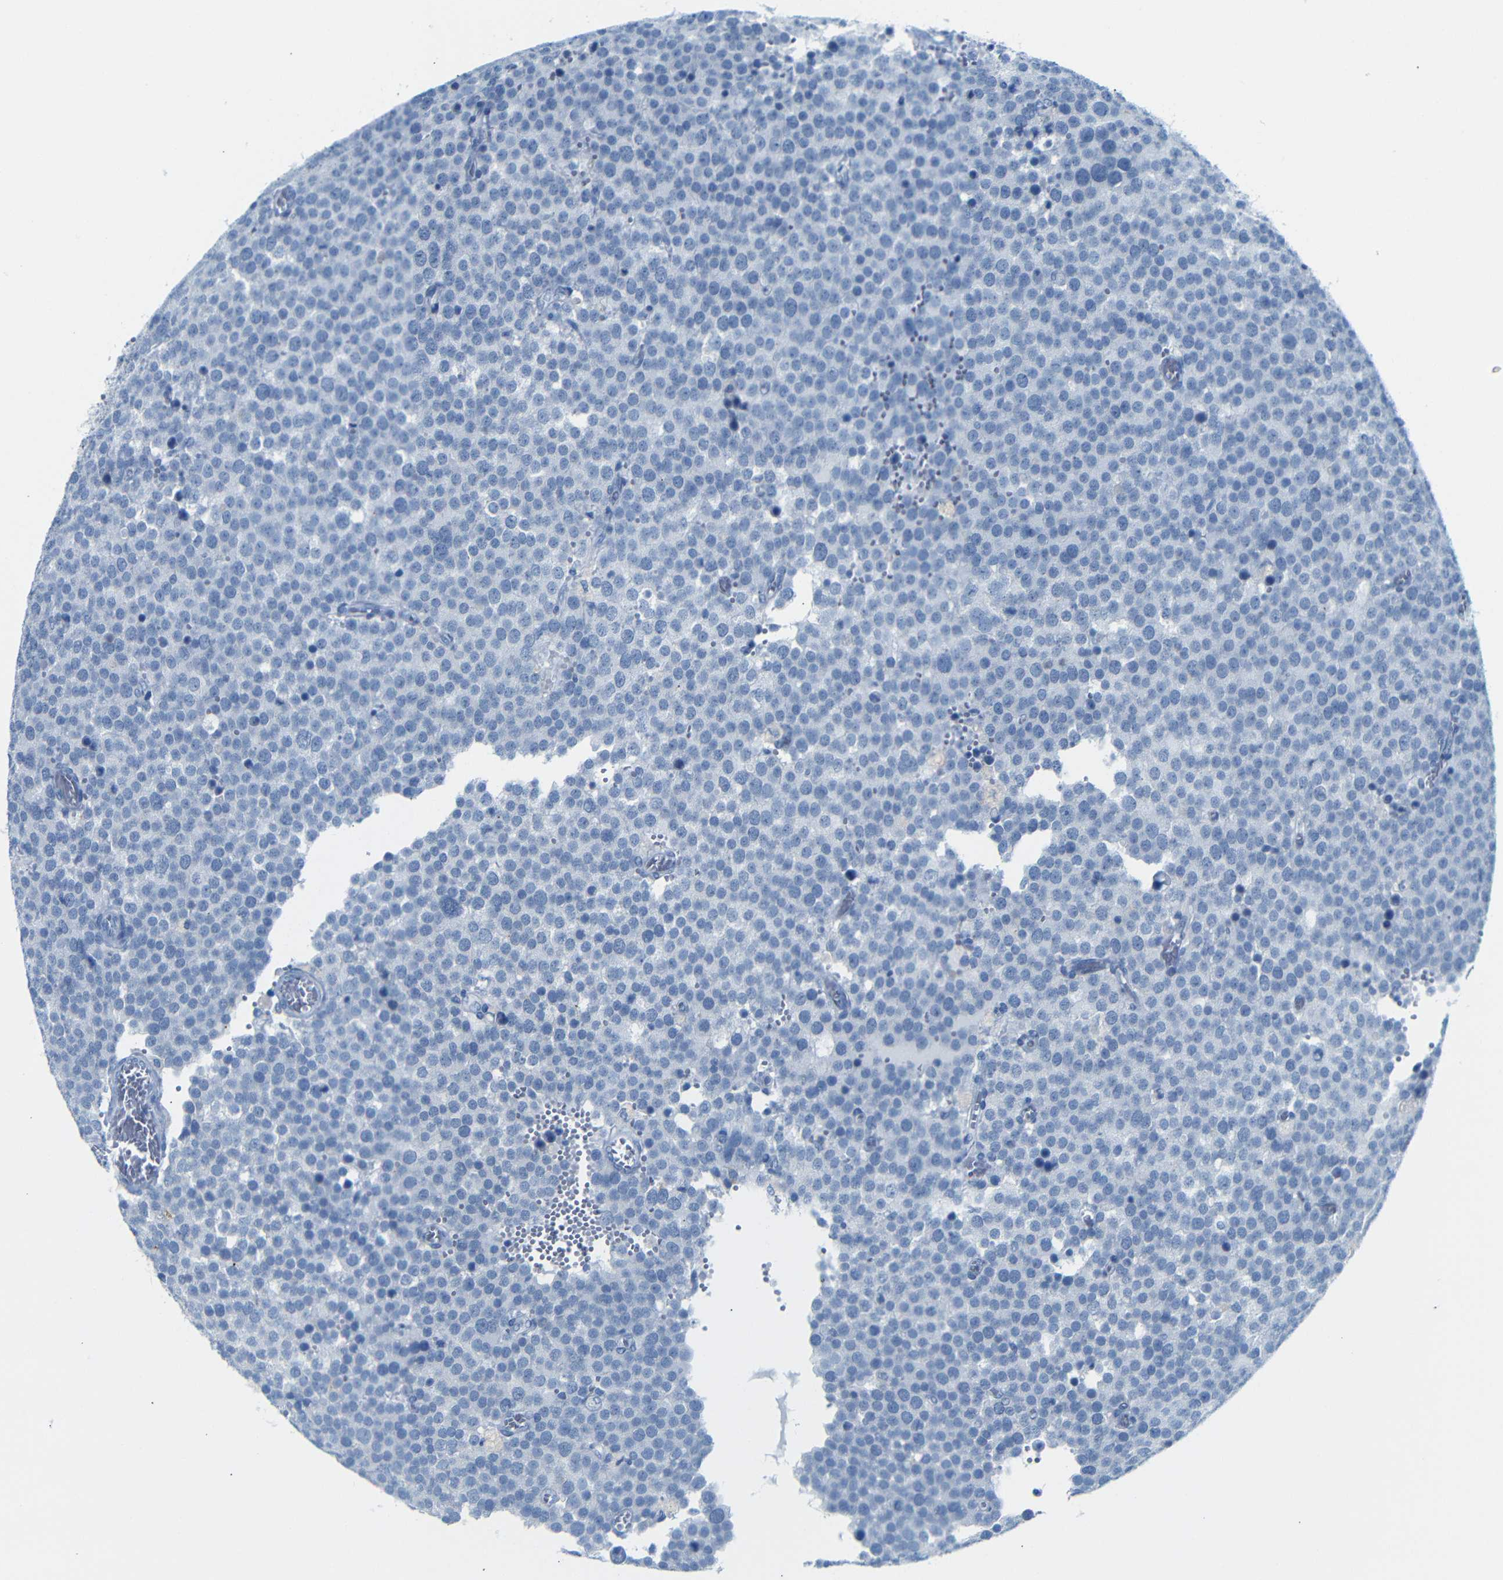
{"staining": {"intensity": "negative", "quantity": "none", "location": "none"}, "tissue": "testis cancer", "cell_type": "Tumor cells", "image_type": "cancer", "snomed": [{"axis": "morphology", "description": "Normal tissue, NOS"}, {"axis": "morphology", "description": "Seminoma, NOS"}, {"axis": "topography", "description": "Testis"}], "caption": "Protein analysis of testis cancer (seminoma) exhibits no significant staining in tumor cells.", "gene": "FCRL1", "patient": {"sex": "male", "age": 71}}